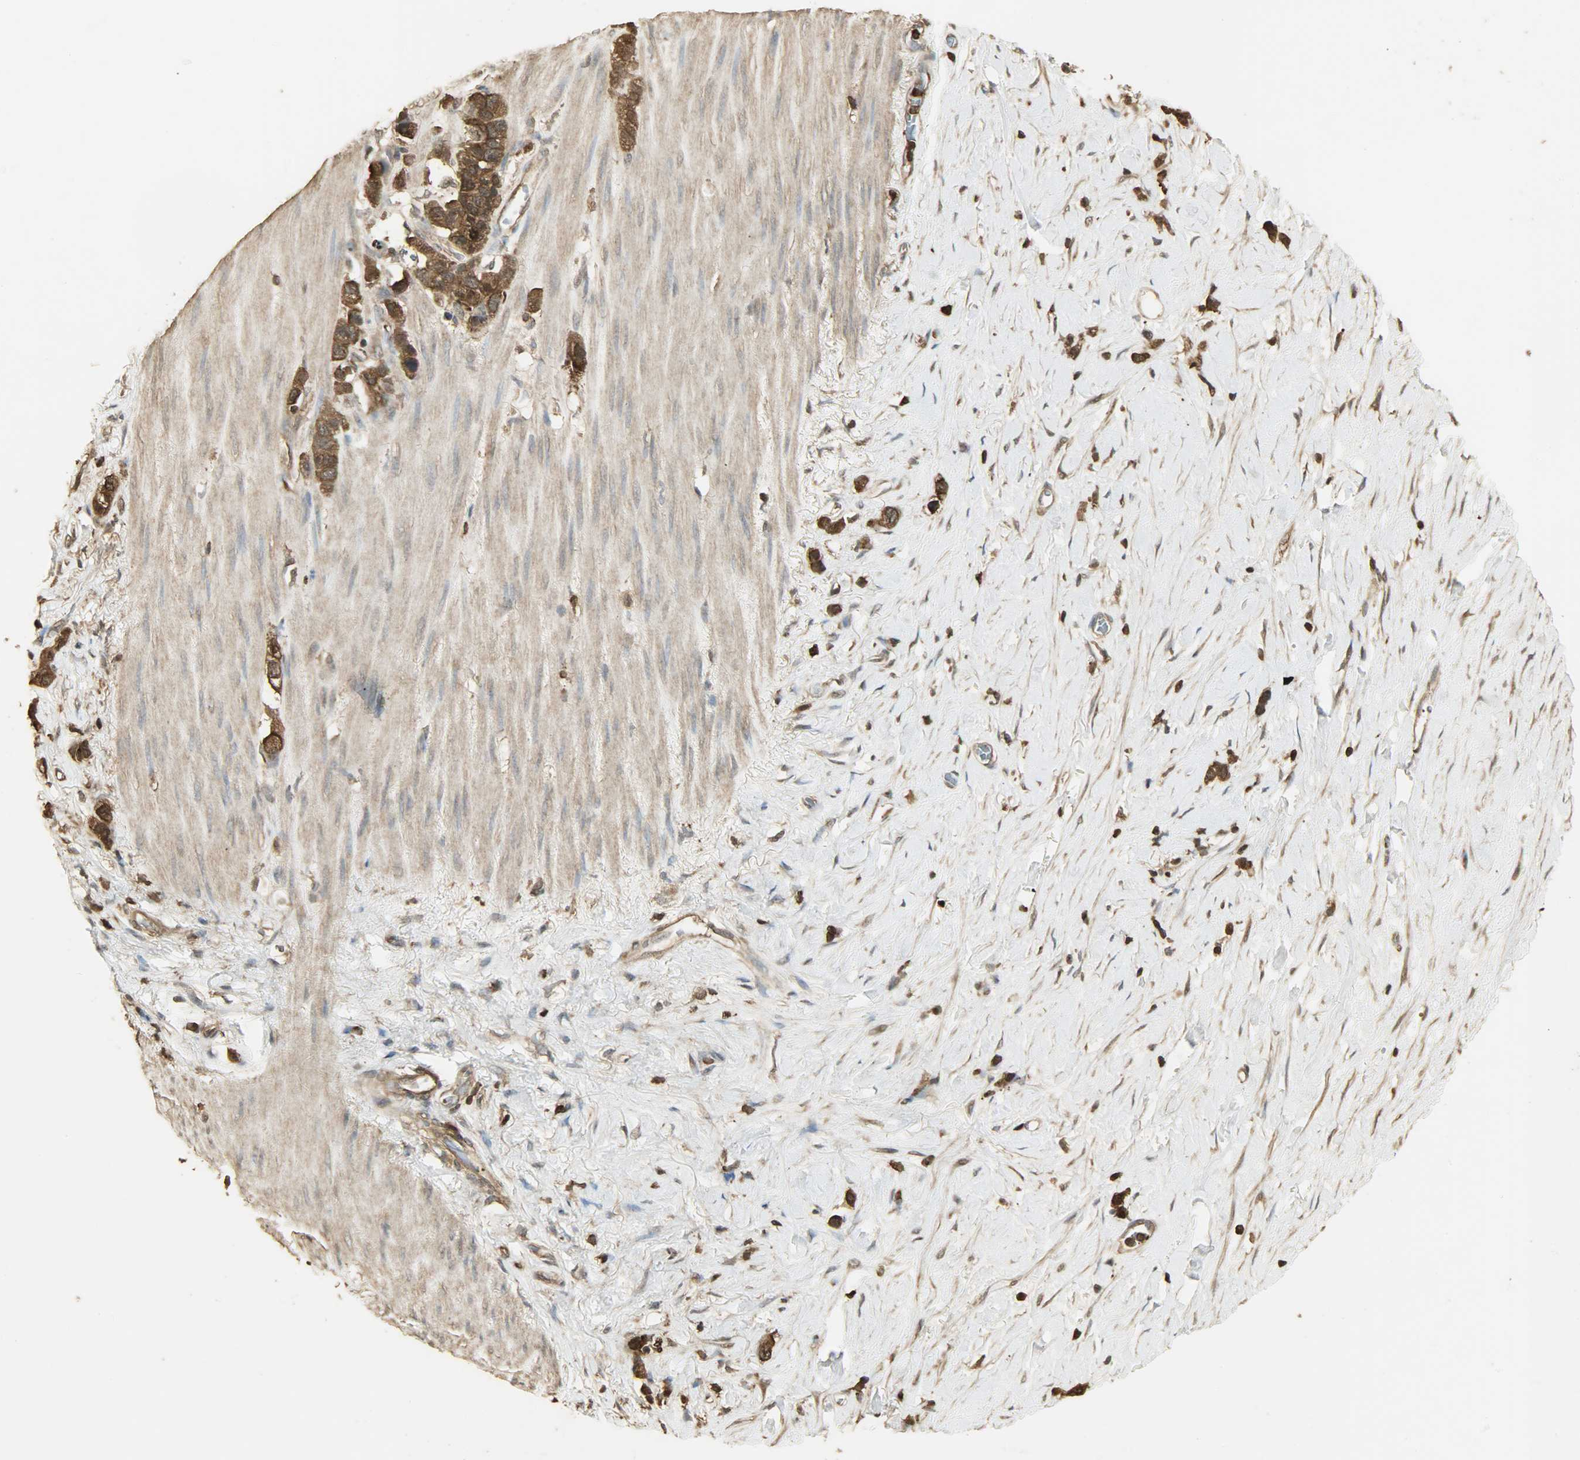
{"staining": {"intensity": "strong", "quantity": ">75%", "location": "cytoplasmic/membranous,nuclear"}, "tissue": "stomach cancer", "cell_type": "Tumor cells", "image_type": "cancer", "snomed": [{"axis": "morphology", "description": "Normal tissue, NOS"}, {"axis": "morphology", "description": "Adenocarcinoma, NOS"}, {"axis": "morphology", "description": "Adenocarcinoma, High grade"}, {"axis": "topography", "description": "Stomach, upper"}, {"axis": "topography", "description": "Stomach"}], "caption": "Immunohistochemistry (DAB (3,3'-diaminobenzidine)) staining of human stomach cancer shows strong cytoplasmic/membranous and nuclear protein staining in approximately >75% of tumor cells. The staining is performed using DAB brown chromogen to label protein expression. The nuclei are counter-stained blue using hematoxylin.", "gene": "YWHAZ", "patient": {"sex": "female", "age": 65}}